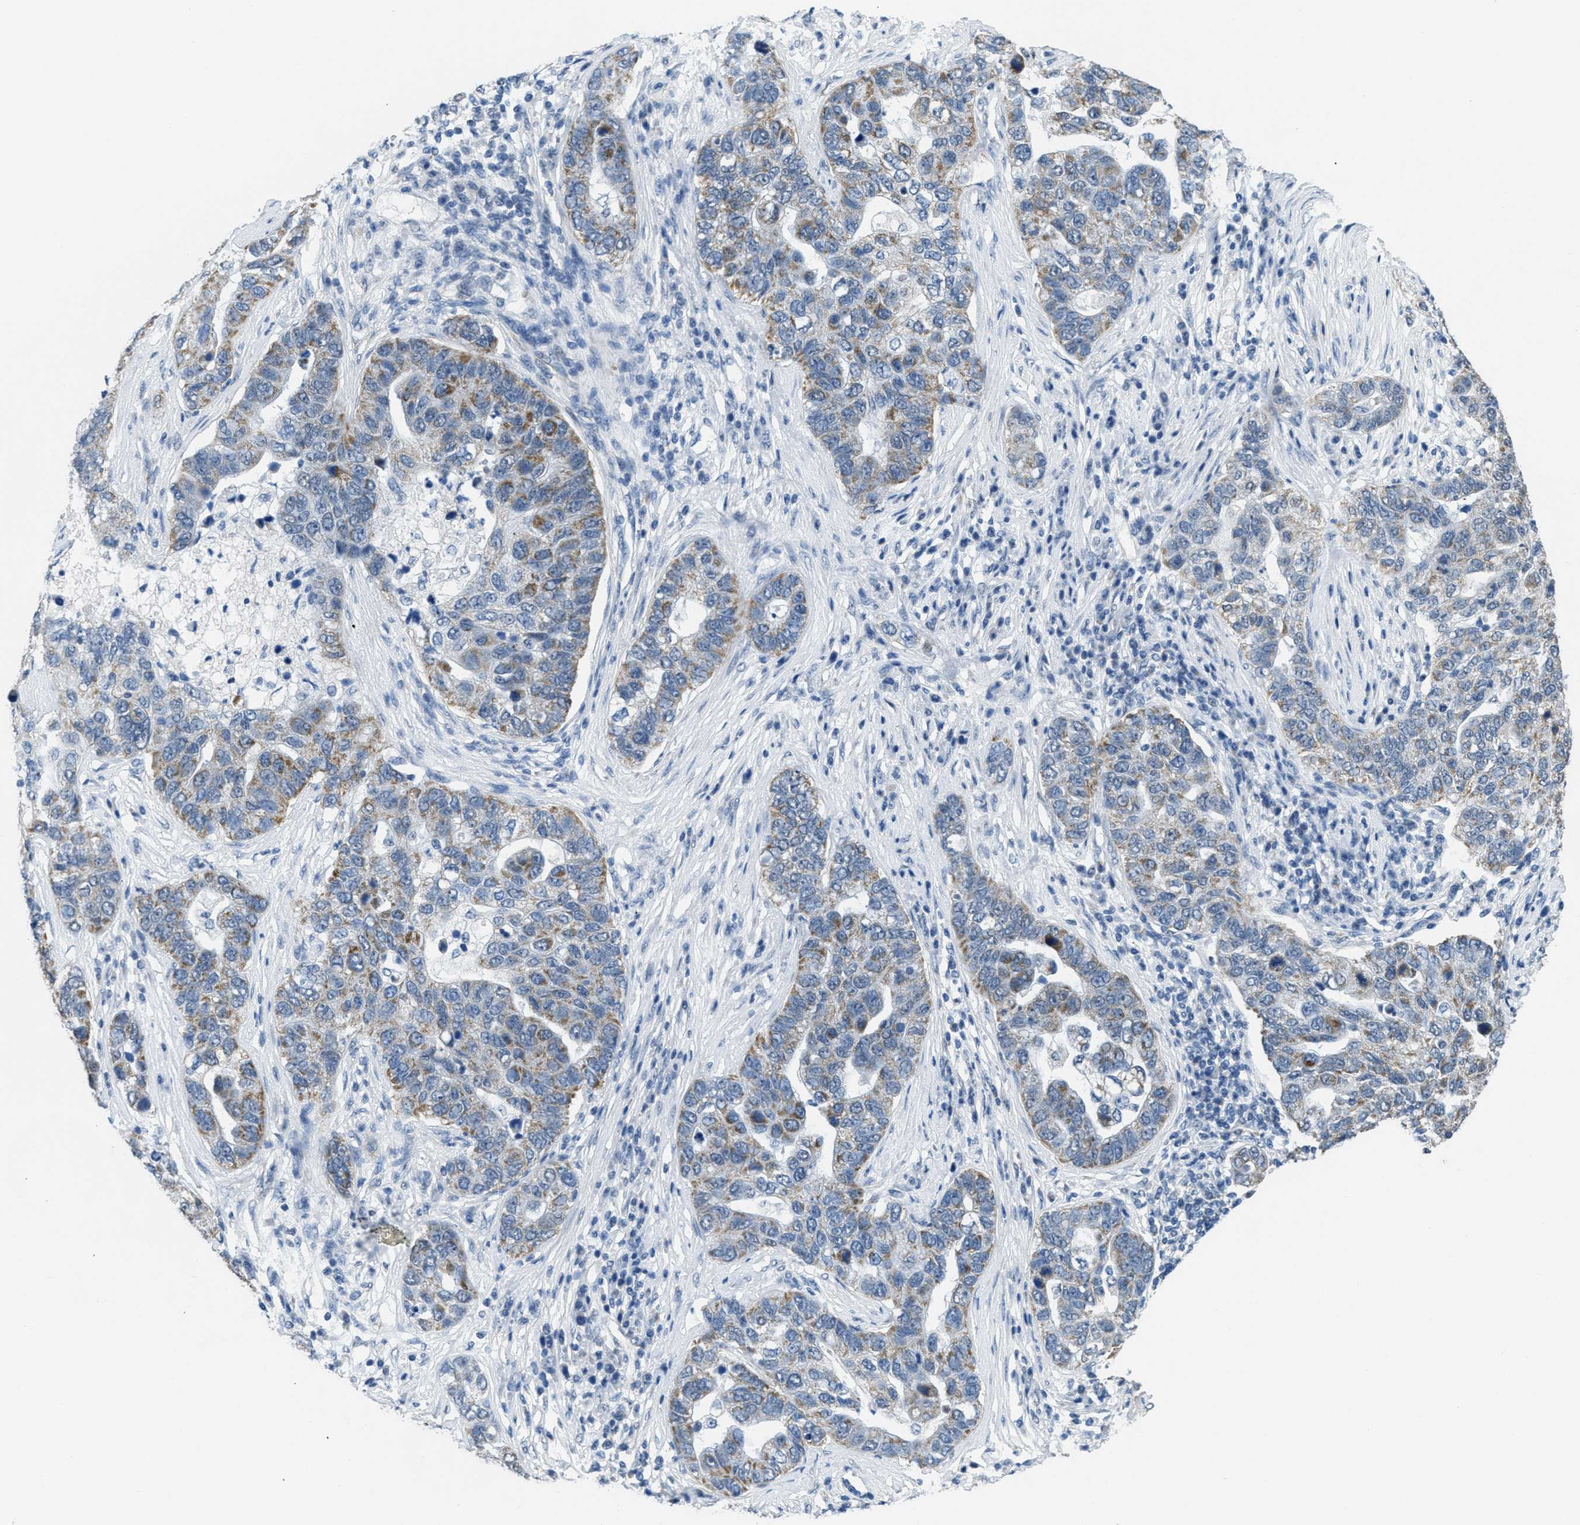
{"staining": {"intensity": "moderate", "quantity": "<25%", "location": "cytoplasmic/membranous"}, "tissue": "pancreatic cancer", "cell_type": "Tumor cells", "image_type": "cancer", "snomed": [{"axis": "morphology", "description": "Adenocarcinoma, NOS"}, {"axis": "topography", "description": "Pancreas"}], "caption": "High-power microscopy captured an immunohistochemistry photomicrograph of pancreatic cancer, revealing moderate cytoplasmic/membranous positivity in approximately <25% of tumor cells.", "gene": "TOMM70", "patient": {"sex": "female", "age": 61}}